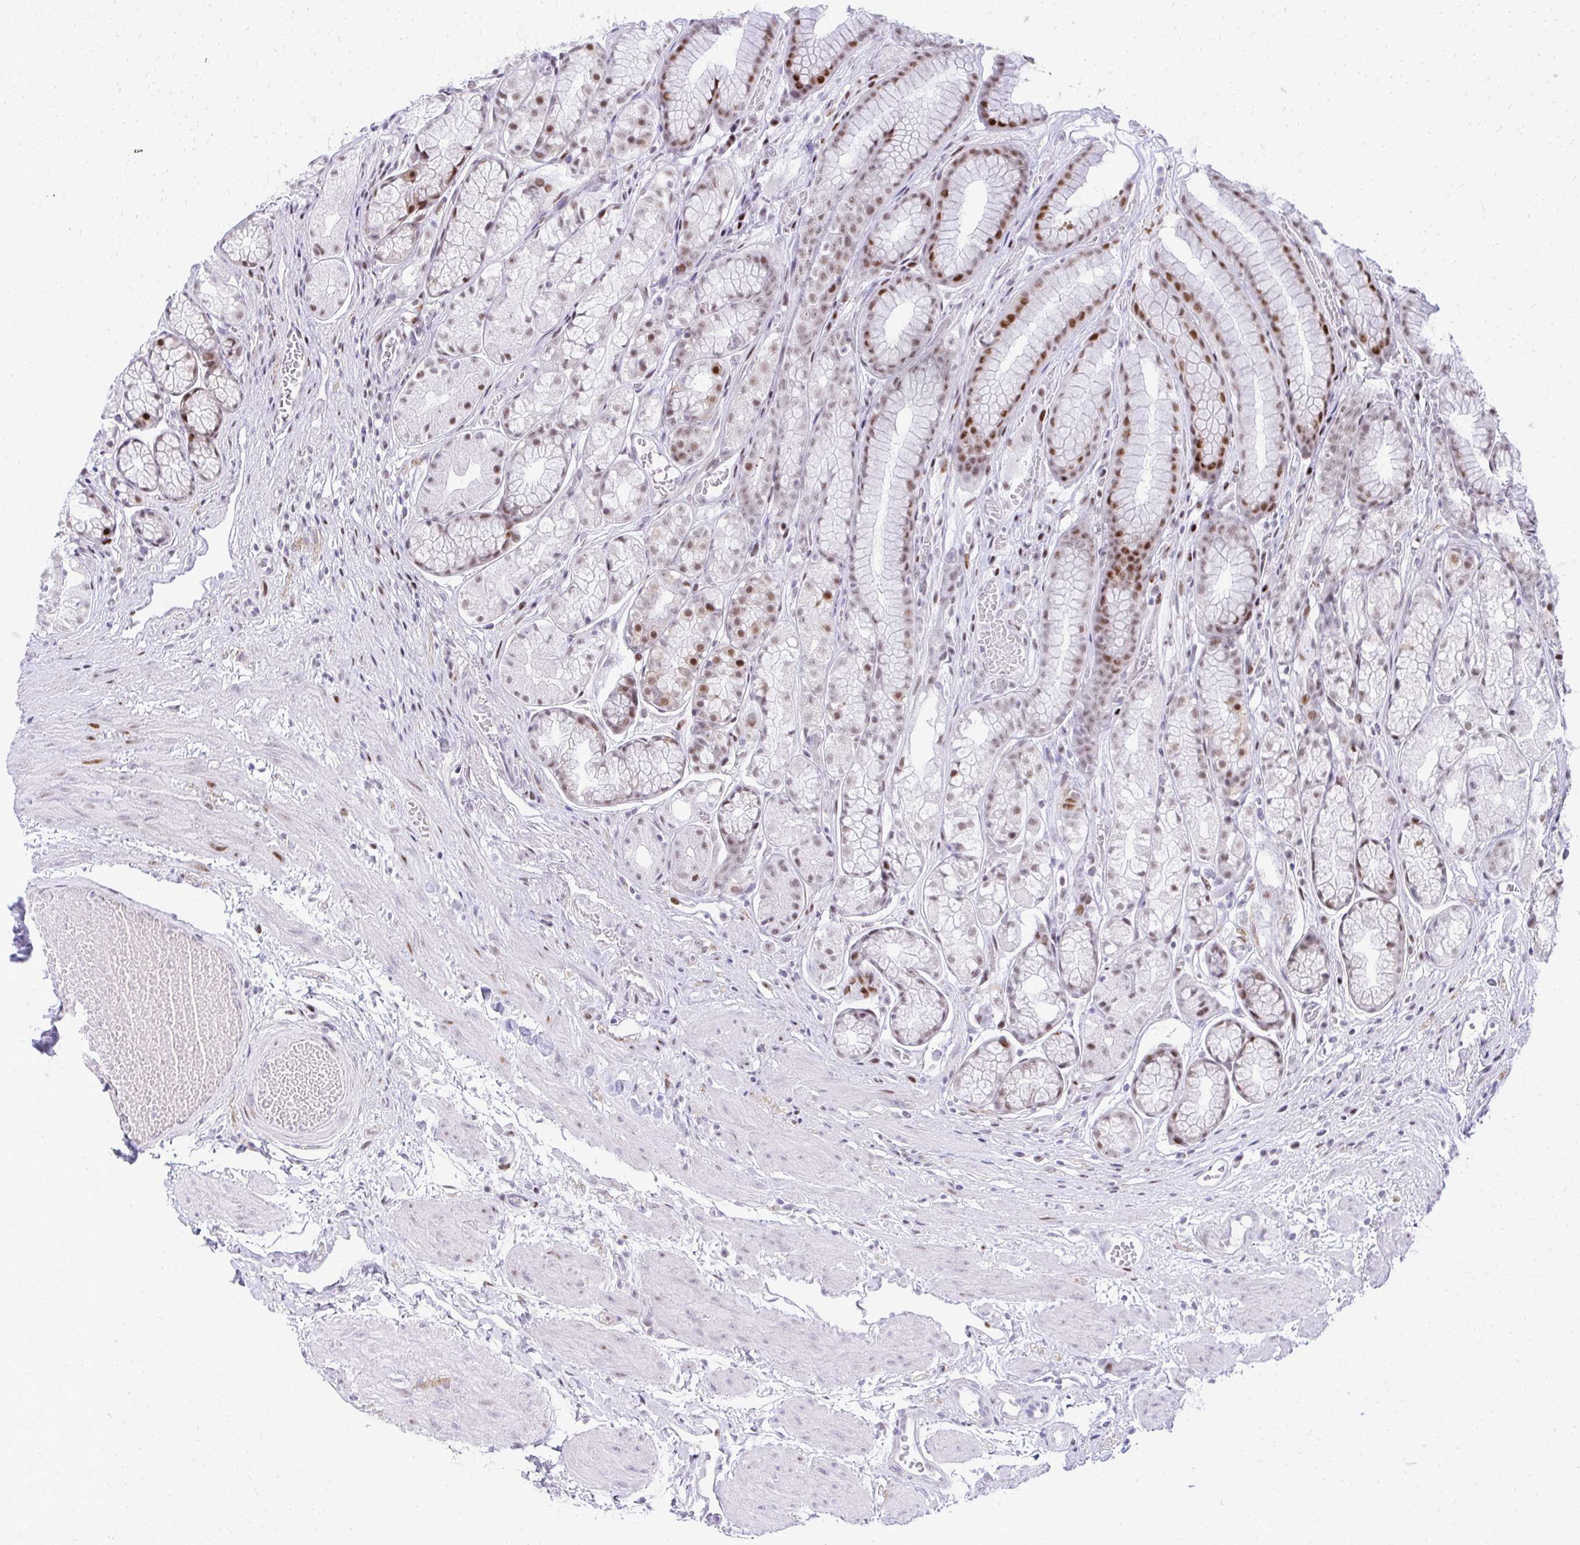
{"staining": {"intensity": "strong", "quantity": "<25%", "location": "nuclear"}, "tissue": "stomach", "cell_type": "Glandular cells", "image_type": "normal", "snomed": [{"axis": "morphology", "description": "Normal tissue, NOS"}, {"axis": "topography", "description": "Smooth muscle"}, {"axis": "topography", "description": "Stomach"}], "caption": "Strong nuclear expression is seen in about <25% of glandular cells in normal stomach.", "gene": "GLDN", "patient": {"sex": "male", "age": 70}}